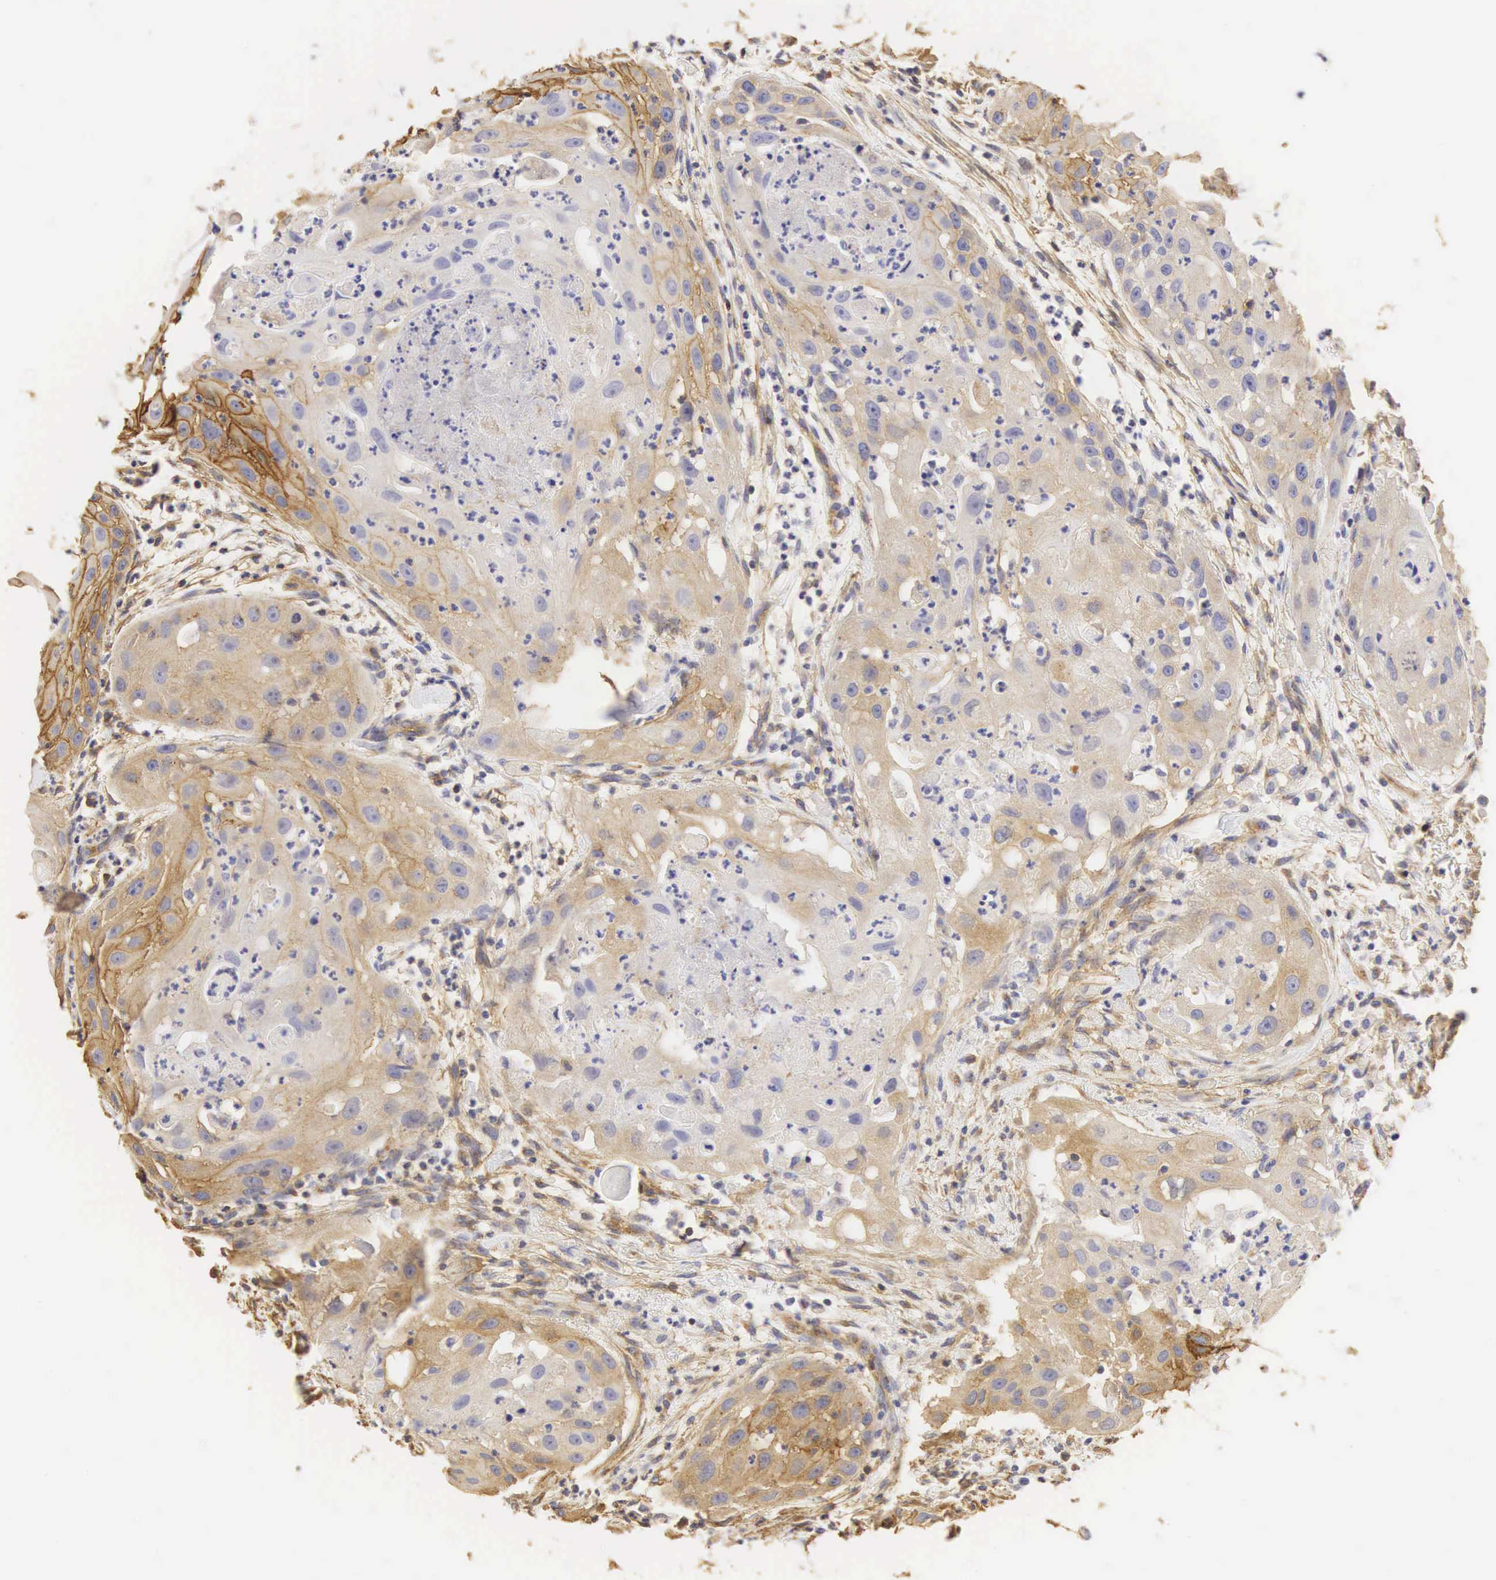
{"staining": {"intensity": "moderate", "quantity": "25%-75%", "location": "cytoplasmic/membranous"}, "tissue": "head and neck cancer", "cell_type": "Tumor cells", "image_type": "cancer", "snomed": [{"axis": "morphology", "description": "Squamous cell carcinoma, NOS"}, {"axis": "topography", "description": "Head-Neck"}], "caption": "High-power microscopy captured an IHC micrograph of head and neck cancer, revealing moderate cytoplasmic/membranous staining in about 25%-75% of tumor cells.", "gene": "CD99", "patient": {"sex": "male", "age": 64}}